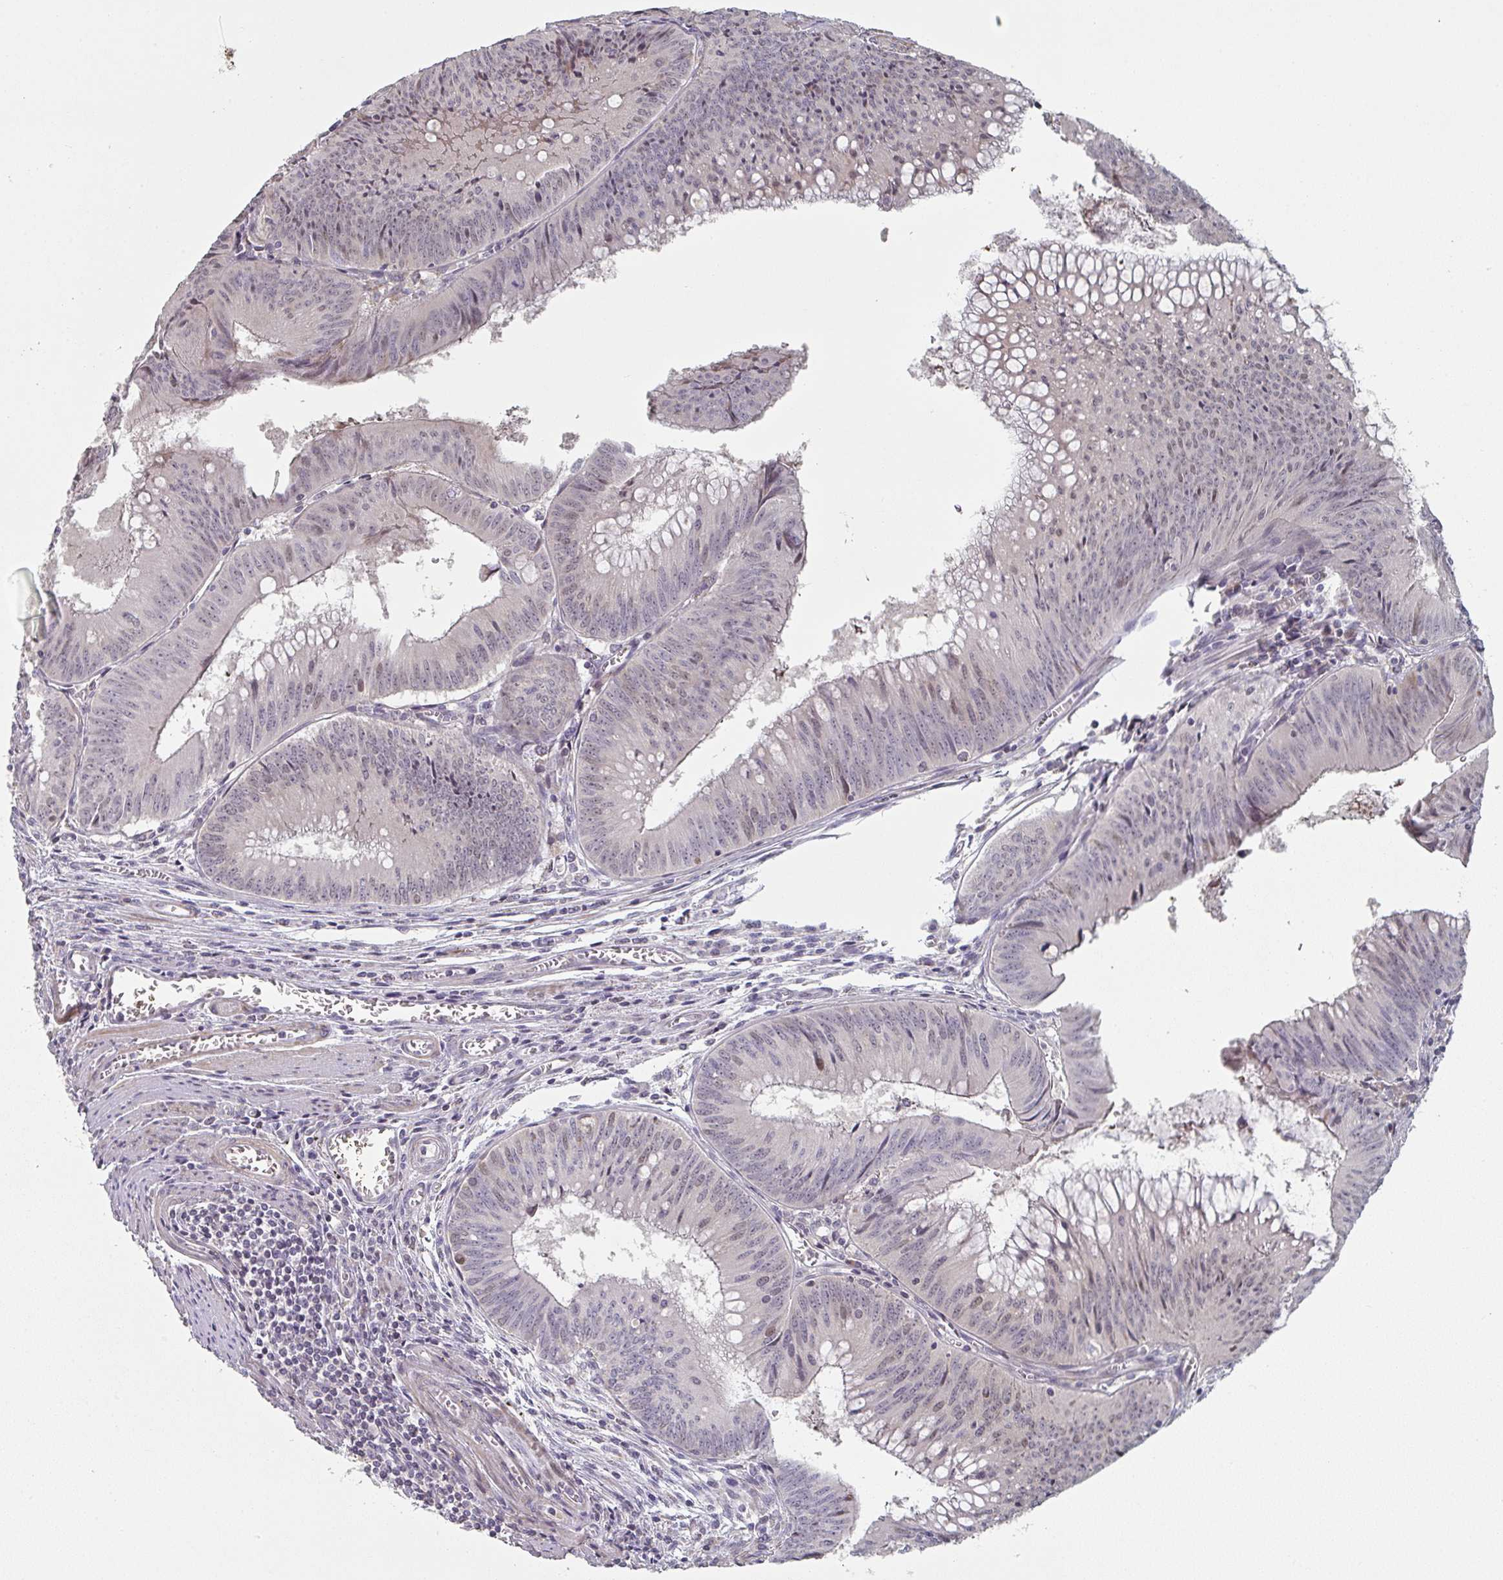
{"staining": {"intensity": "weak", "quantity": "25%-75%", "location": "nuclear"}, "tissue": "colorectal cancer", "cell_type": "Tumor cells", "image_type": "cancer", "snomed": [{"axis": "morphology", "description": "Adenocarcinoma, NOS"}, {"axis": "topography", "description": "Rectum"}], "caption": "Colorectal adenocarcinoma was stained to show a protein in brown. There is low levels of weak nuclear expression in about 25%-75% of tumor cells. Using DAB (brown) and hematoxylin (blue) stains, captured at high magnification using brightfield microscopy.", "gene": "A1CF", "patient": {"sex": "female", "age": 72}}